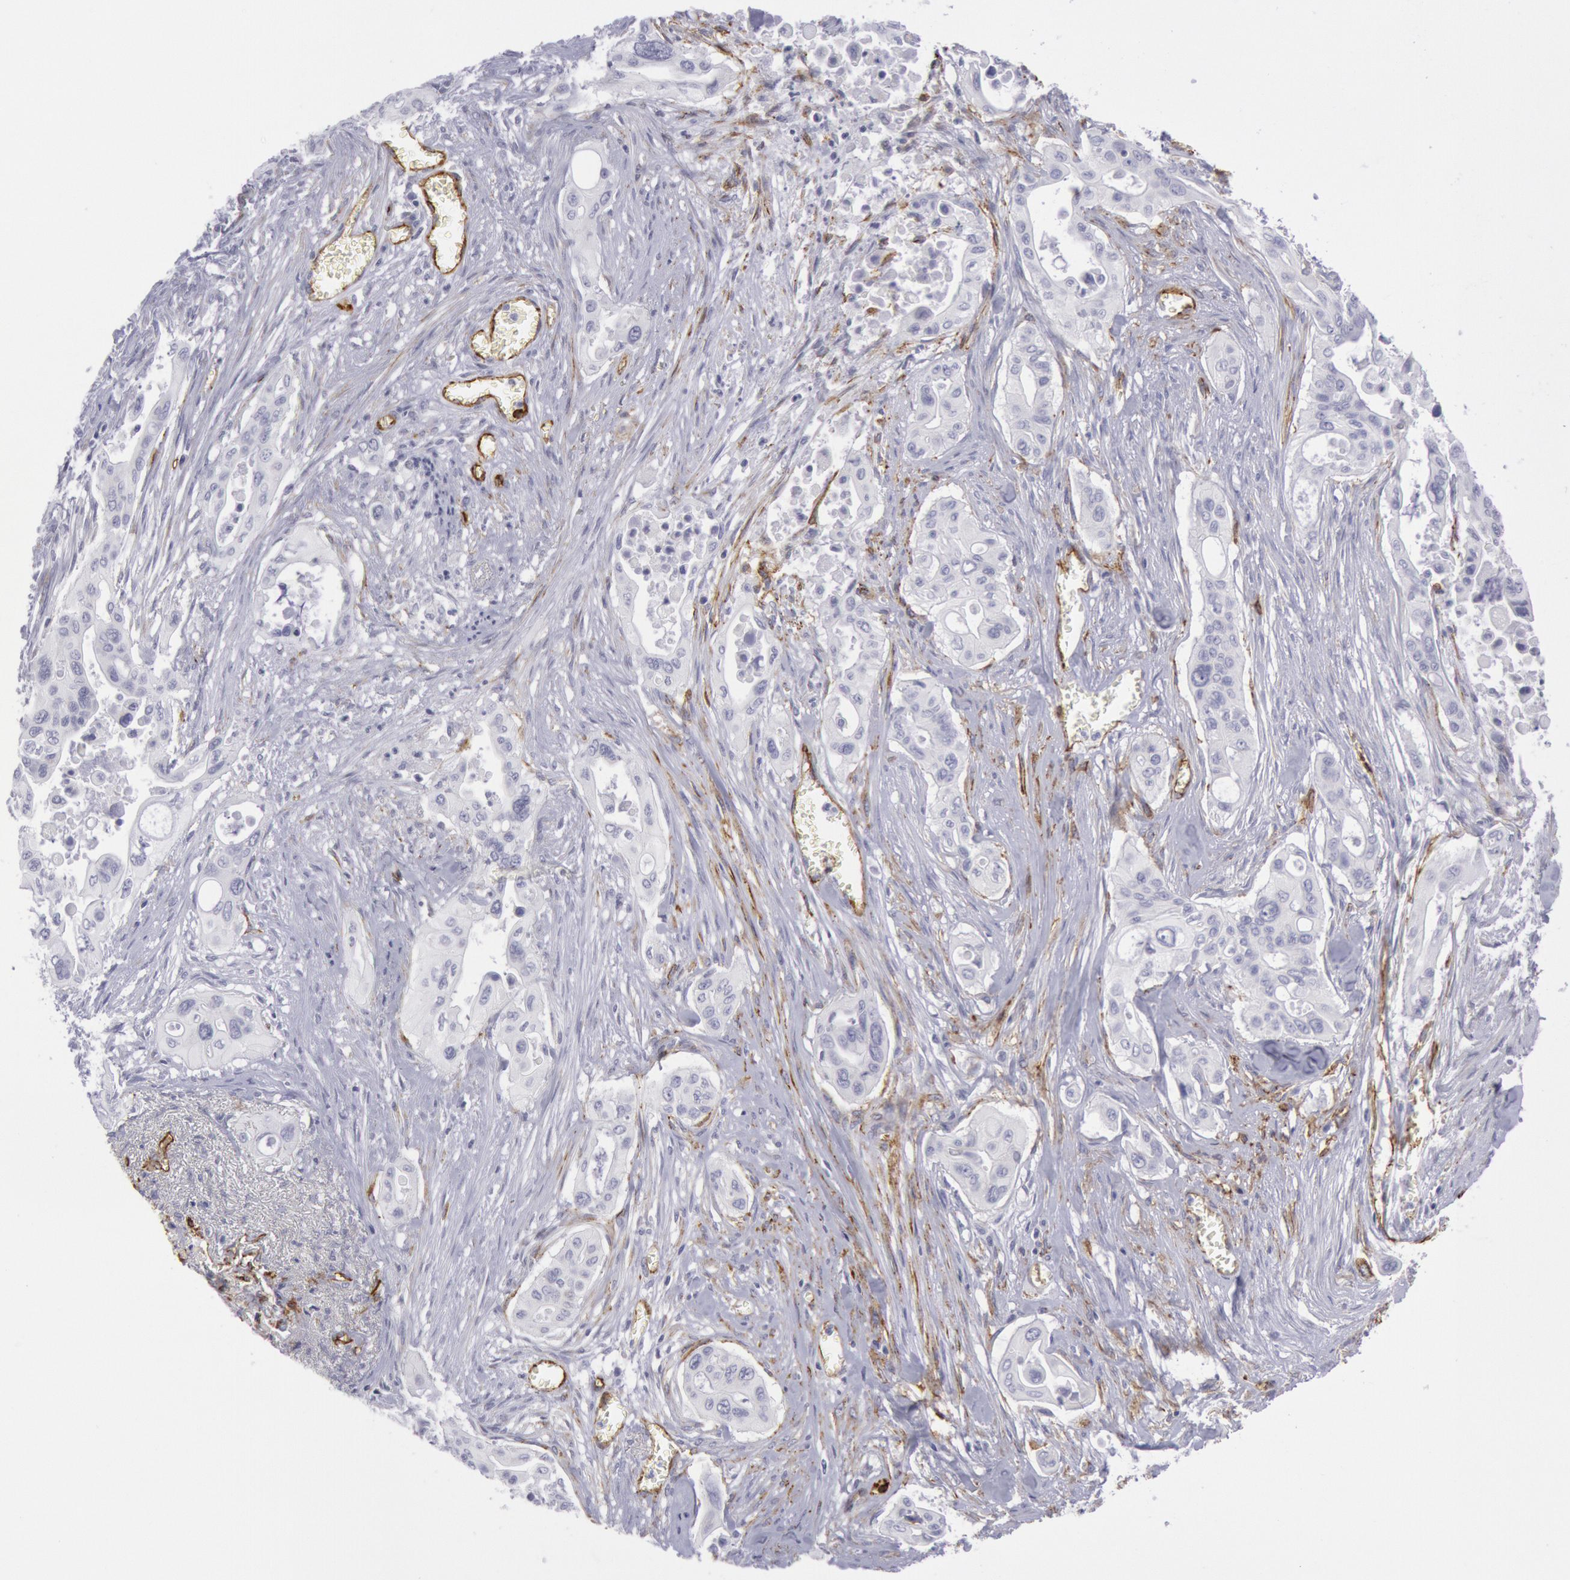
{"staining": {"intensity": "negative", "quantity": "none", "location": "none"}, "tissue": "pancreatic cancer", "cell_type": "Tumor cells", "image_type": "cancer", "snomed": [{"axis": "morphology", "description": "Adenocarcinoma, NOS"}, {"axis": "topography", "description": "Pancreas"}], "caption": "Immunohistochemistry of adenocarcinoma (pancreatic) exhibits no positivity in tumor cells.", "gene": "CDH13", "patient": {"sex": "male", "age": 77}}